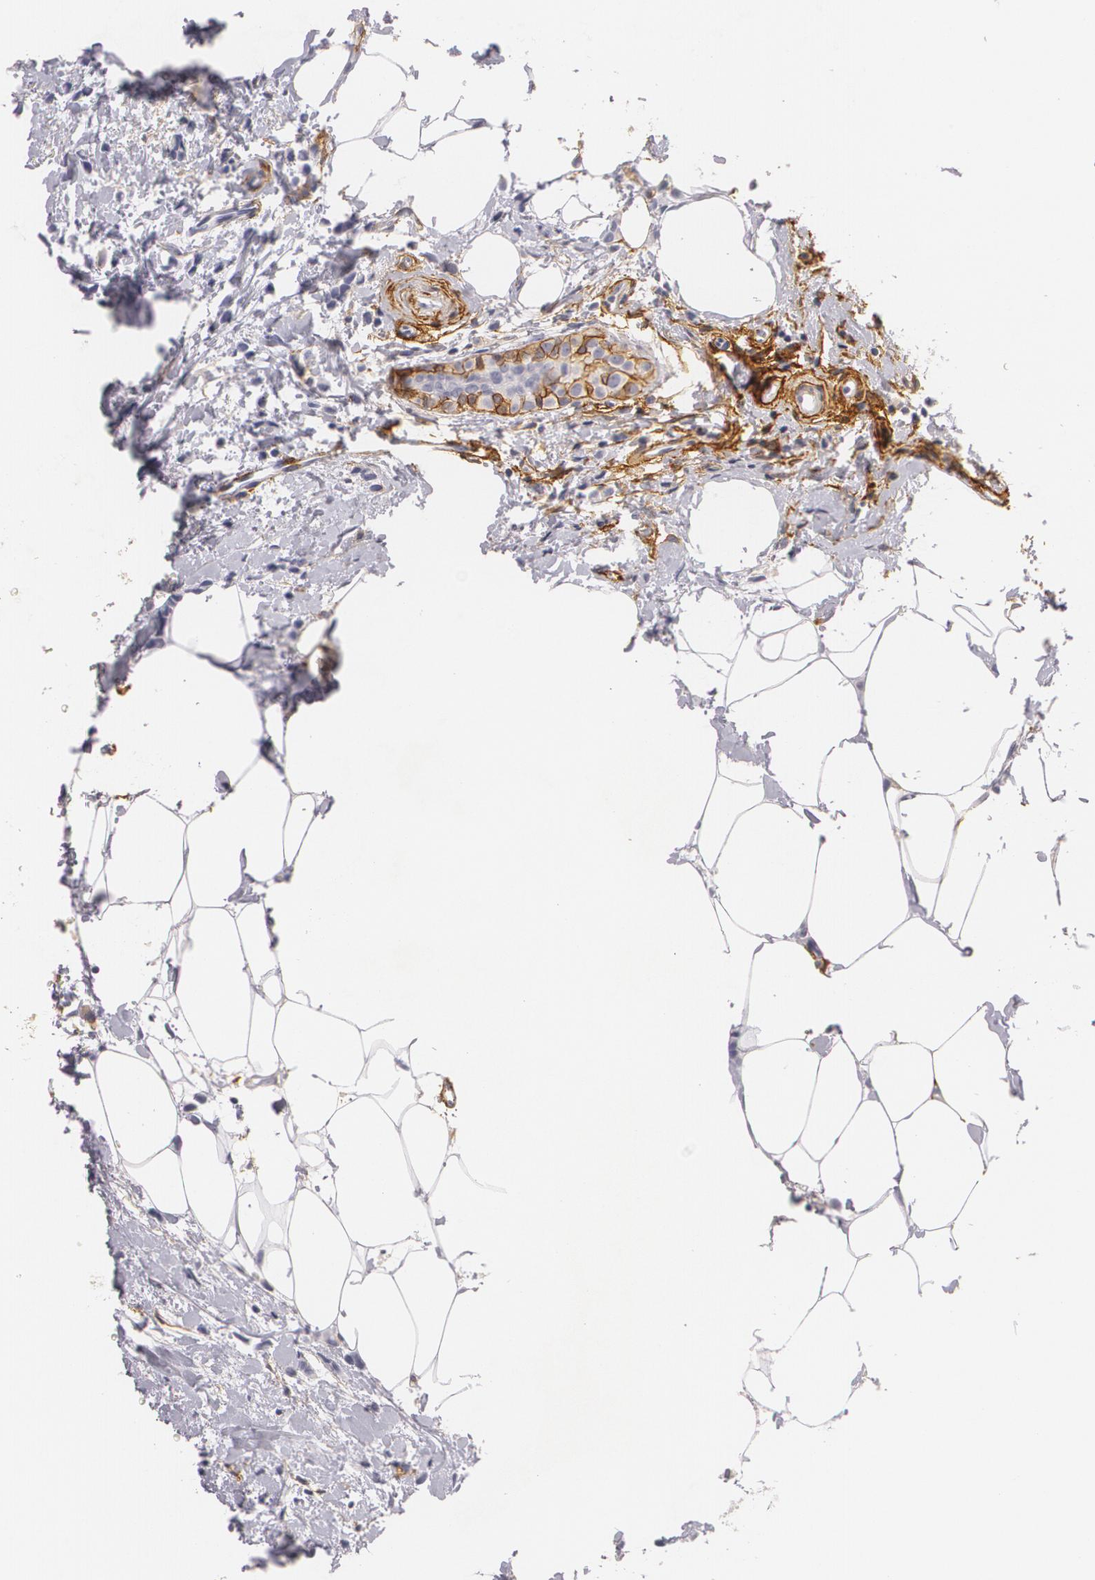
{"staining": {"intensity": "negative", "quantity": "none", "location": "none"}, "tissue": "breast cancer", "cell_type": "Tumor cells", "image_type": "cancer", "snomed": [{"axis": "morphology", "description": "Lobular carcinoma"}, {"axis": "topography", "description": "Breast"}], "caption": "The immunohistochemistry image has no significant staining in tumor cells of breast cancer (lobular carcinoma) tissue.", "gene": "NGFR", "patient": {"sex": "female", "age": 56}}